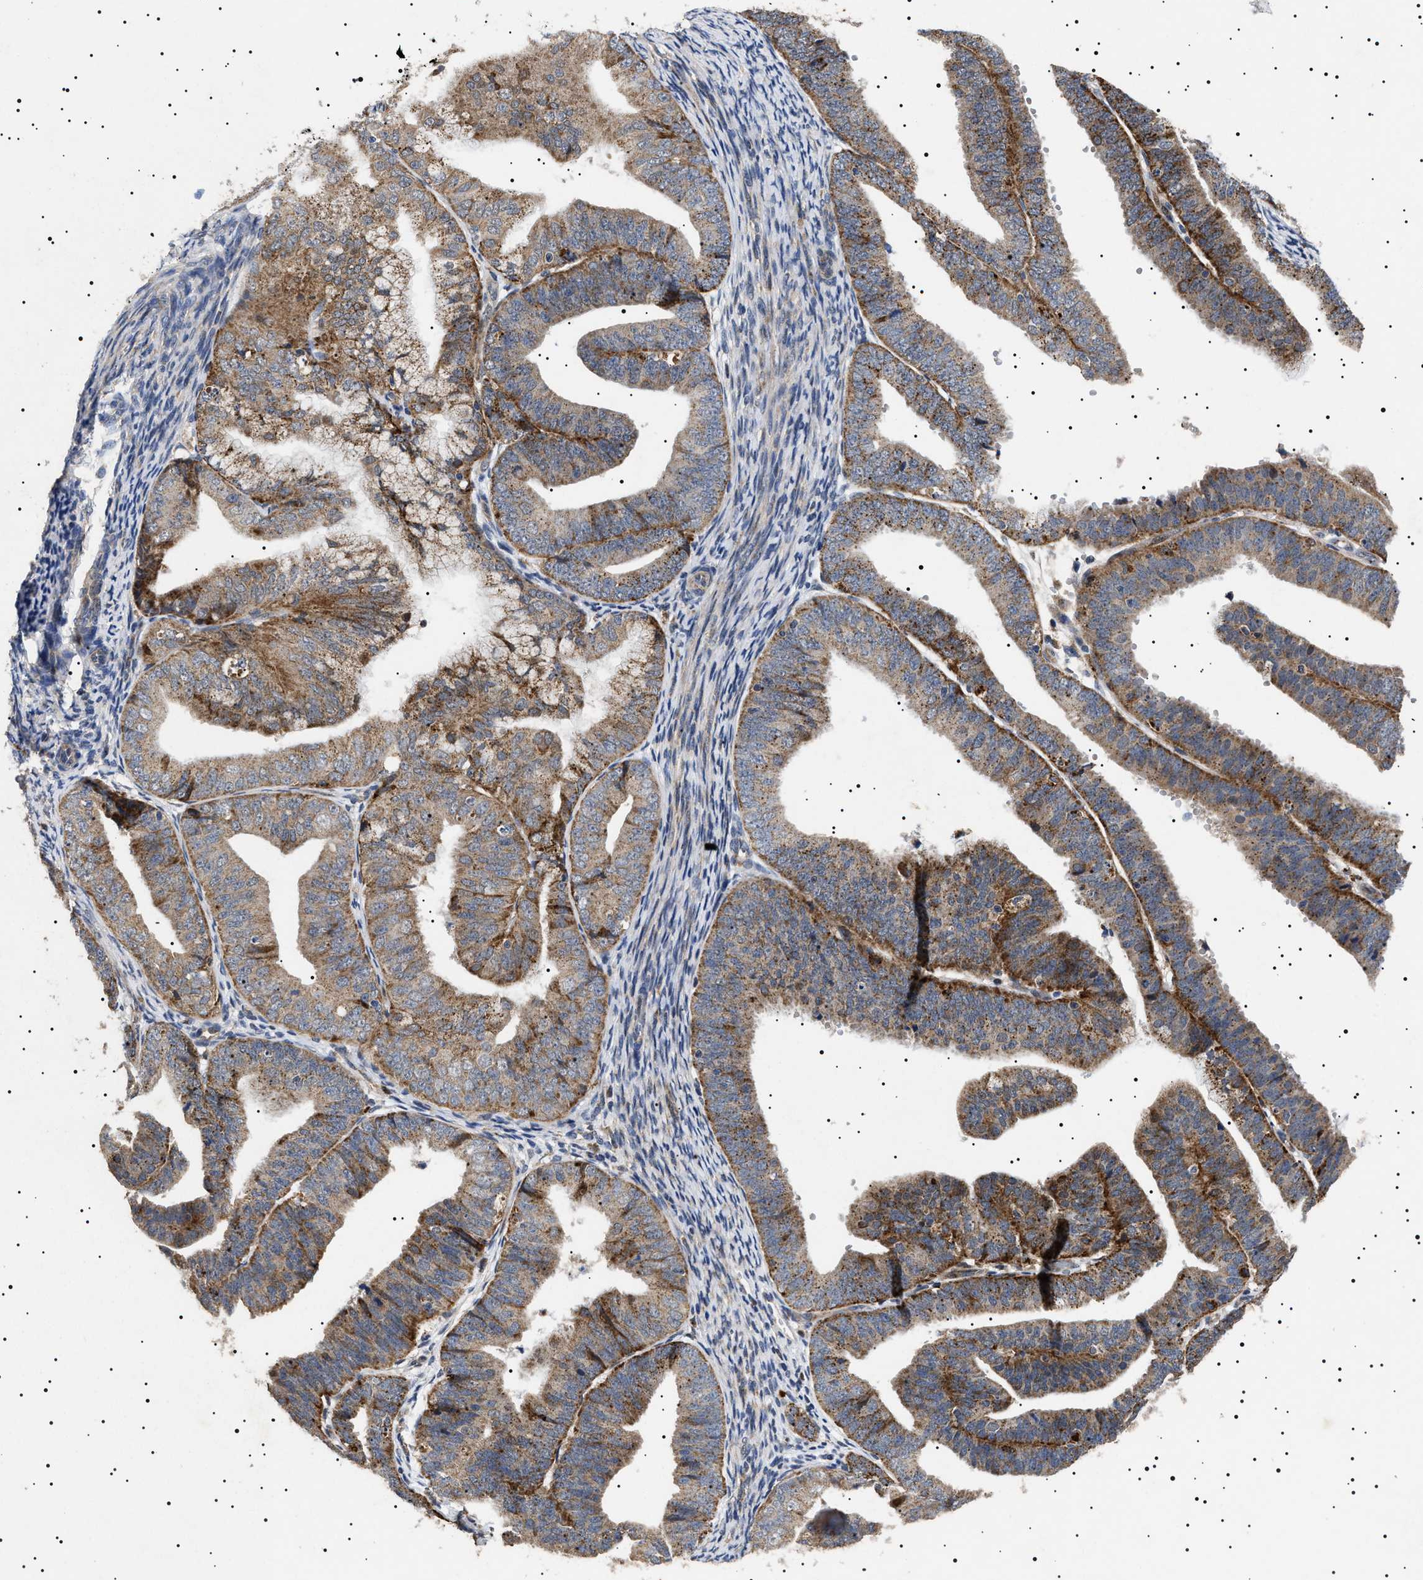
{"staining": {"intensity": "moderate", "quantity": "25%-75%", "location": "cytoplasmic/membranous"}, "tissue": "endometrial cancer", "cell_type": "Tumor cells", "image_type": "cancer", "snomed": [{"axis": "morphology", "description": "Adenocarcinoma, NOS"}, {"axis": "topography", "description": "Endometrium"}], "caption": "This histopathology image reveals IHC staining of human adenocarcinoma (endometrial), with medium moderate cytoplasmic/membranous expression in approximately 25%-75% of tumor cells.", "gene": "RAB34", "patient": {"sex": "female", "age": 63}}